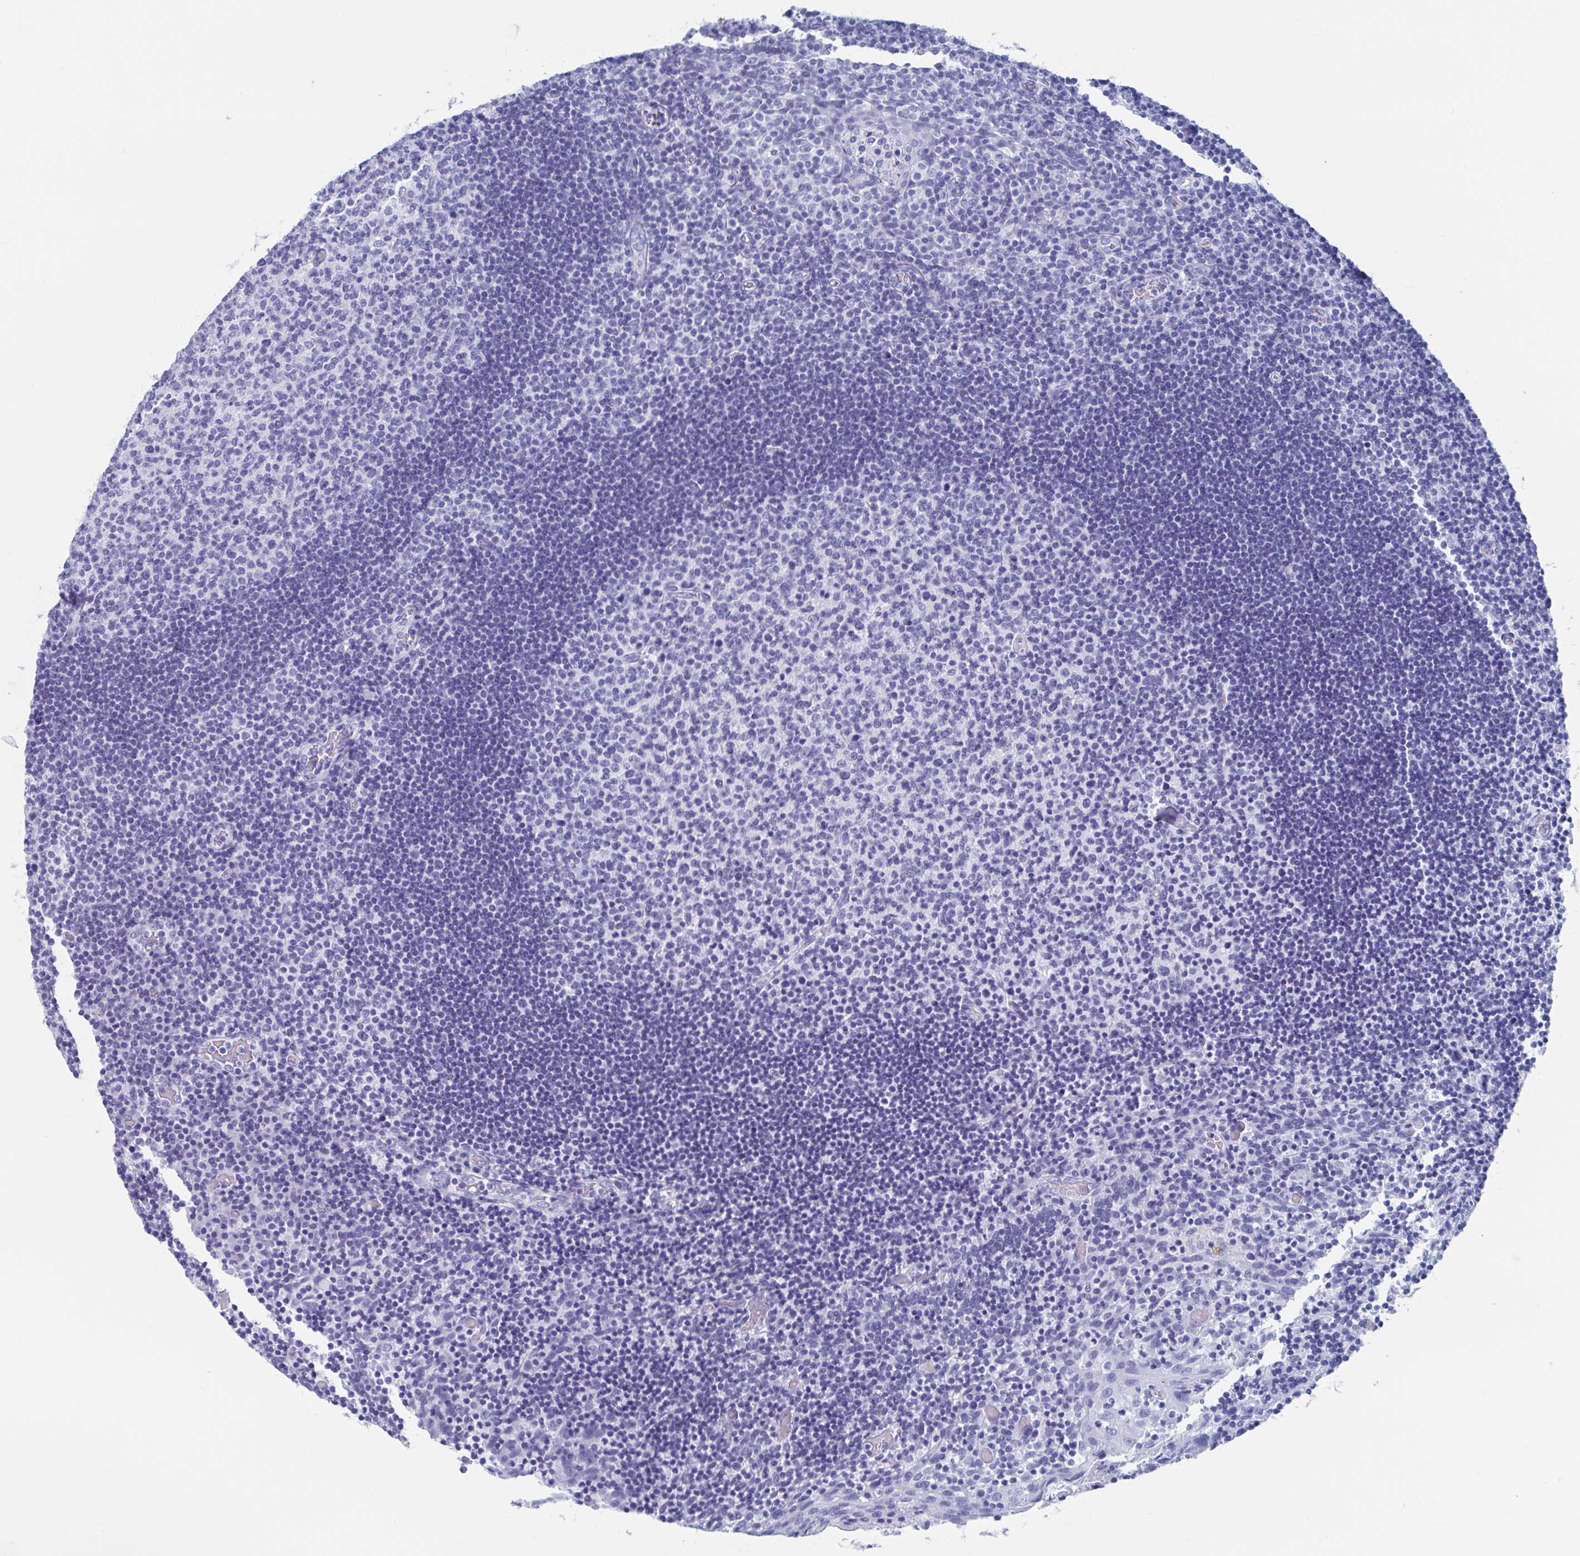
{"staining": {"intensity": "negative", "quantity": "none", "location": "none"}, "tissue": "tonsil", "cell_type": "Germinal center cells", "image_type": "normal", "snomed": [{"axis": "morphology", "description": "Normal tissue, NOS"}, {"axis": "topography", "description": "Tonsil"}], "caption": "Germinal center cells show no significant expression in benign tonsil. (DAB (3,3'-diaminobenzidine) IHC, high magnification).", "gene": "HDGFL1", "patient": {"sex": "female", "age": 10}}